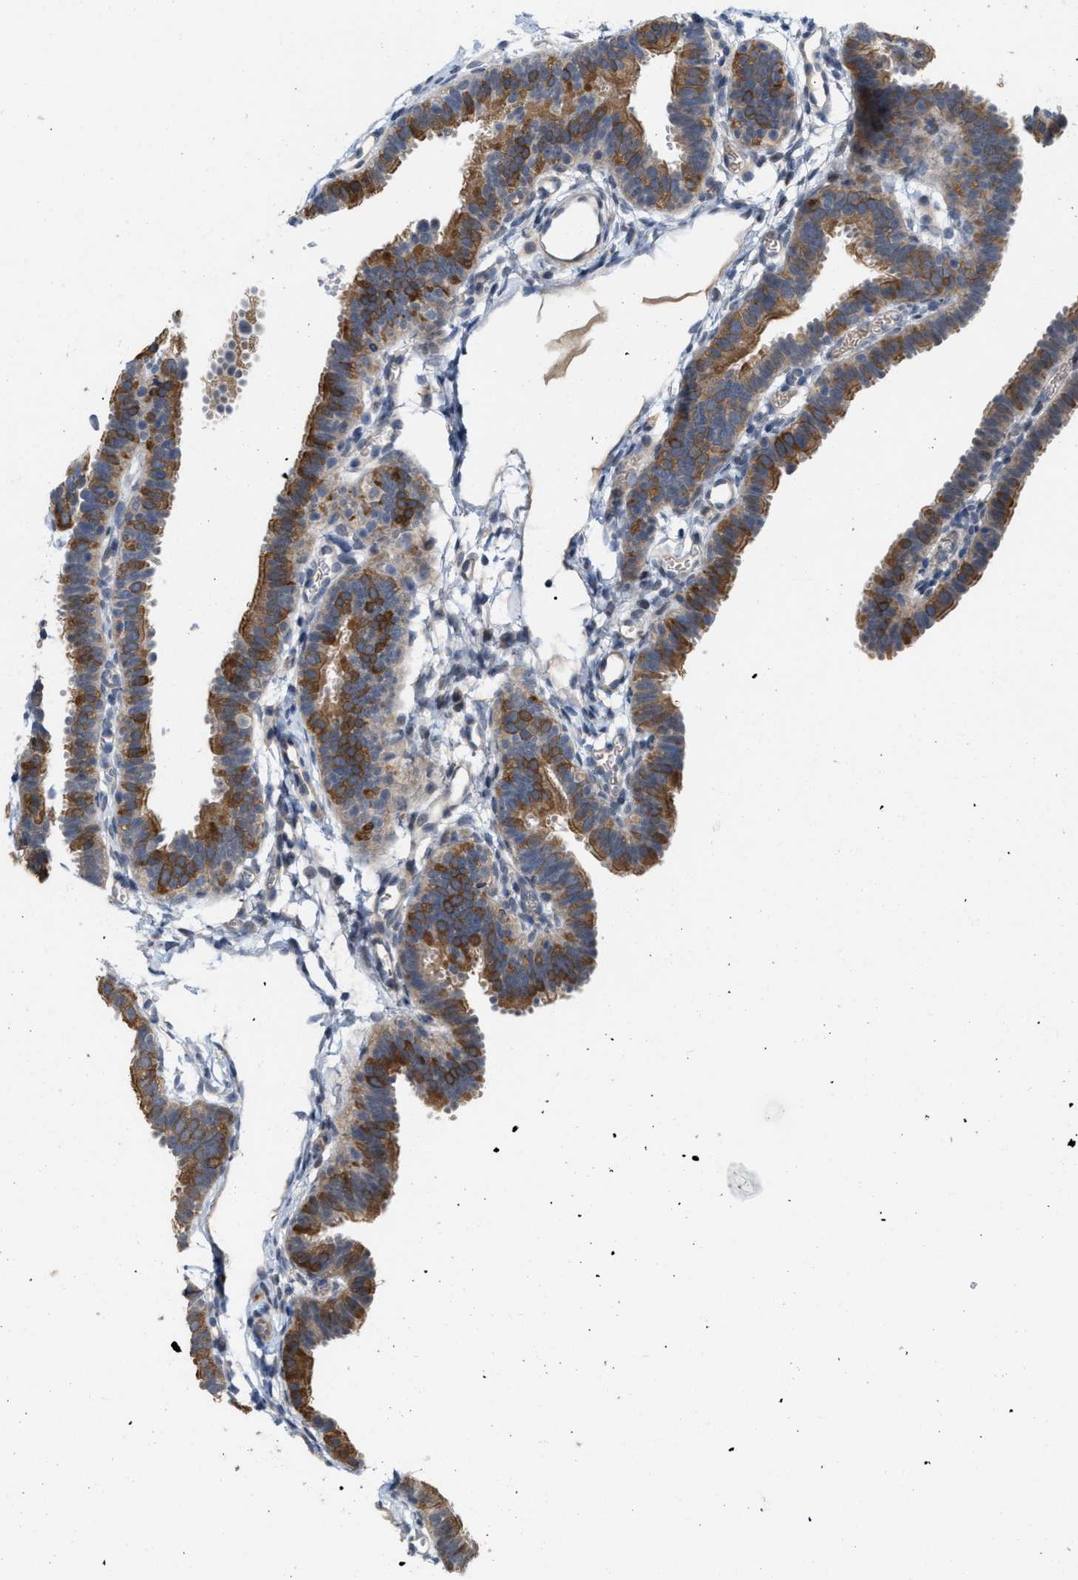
{"staining": {"intensity": "moderate", "quantity": ">75%", "location": "cytoplasmic/membranous"}, "tissue": "fallopian tube", "cell_type": "Glandular cells", "image_type": "normal", "snomed": [{"axis": "morphology", "description": "Normal tissue, NOS"}, {"axis": "topography", "description": "Fallopian tube"}, {"axis": "topography", "description": "Placenta"}], "caption": "Immunohistochemical staining of benign human fallopian tube demonstrates >75% levels of moderate cytoplasmic/membranous protein expression in about >75% of glandular cells. The staining was performed using DAB to visualize the protein expression in brown, while the nuclei were stained in blue with hematoxylin (Magnification: 20x).", "gene": "CSNK1A1", "patient": {"sex": "female", "age": 34}}